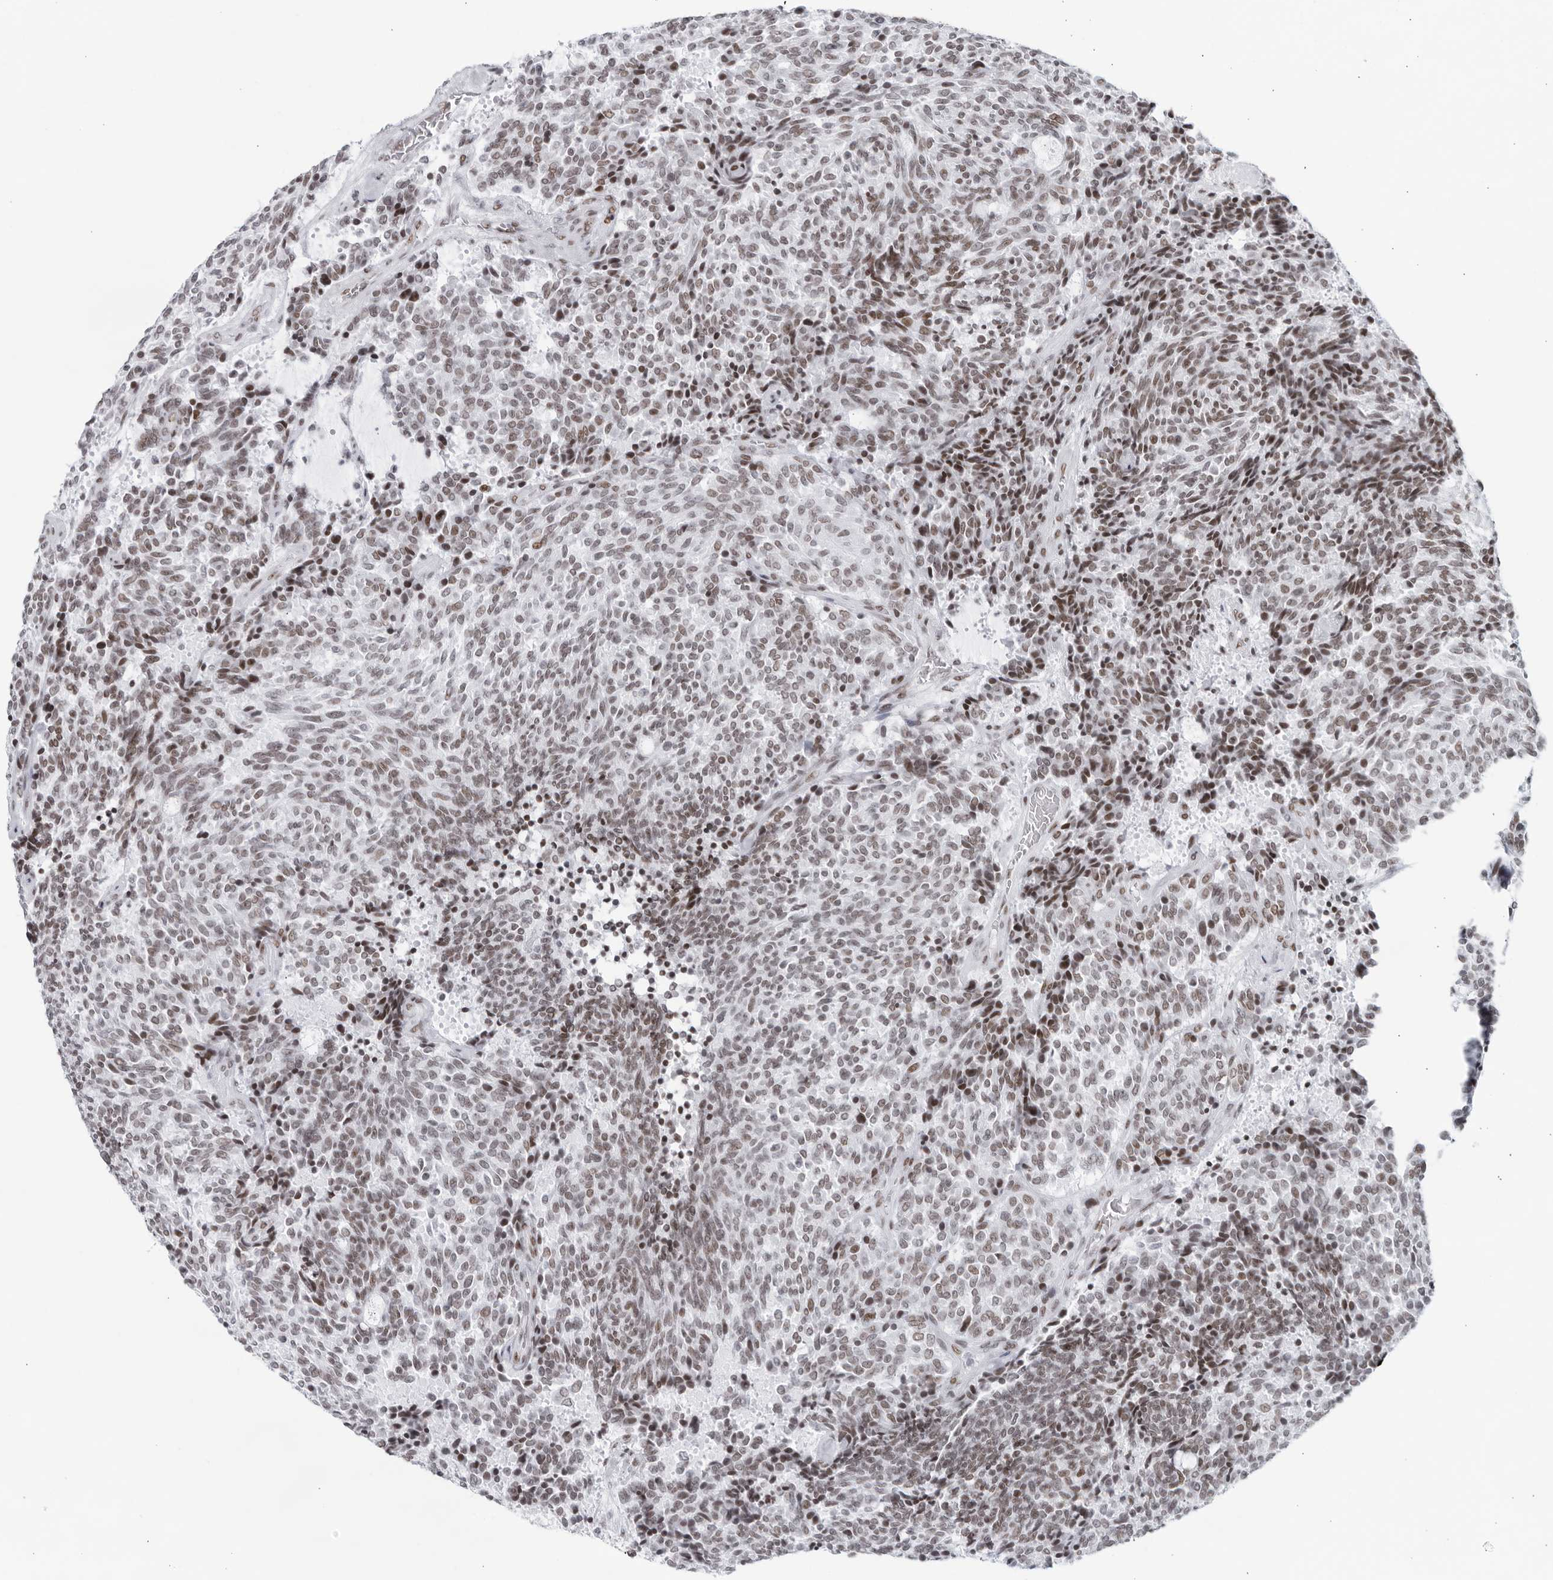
{"staining": {"intensity": "moderate", "quantity": ">75%", "location": "nuclear"}, "tissue": "carcinoid", "cell_type": "Tumor cells", "image_type": "cancer", "snomed": [{"axis": "morphology", "description": "Carcinoid, malignant, NOS"}, {"axis": "topography", "description": "Pancreas"}], "caption": "DAB immunohistochemical staining of human carcinoid exhibits moderate nuclear protein expression in approximately >75% of tumor cells.", "gene": "HP1BP3", "patient": {"sex": "female", "age": 54}}